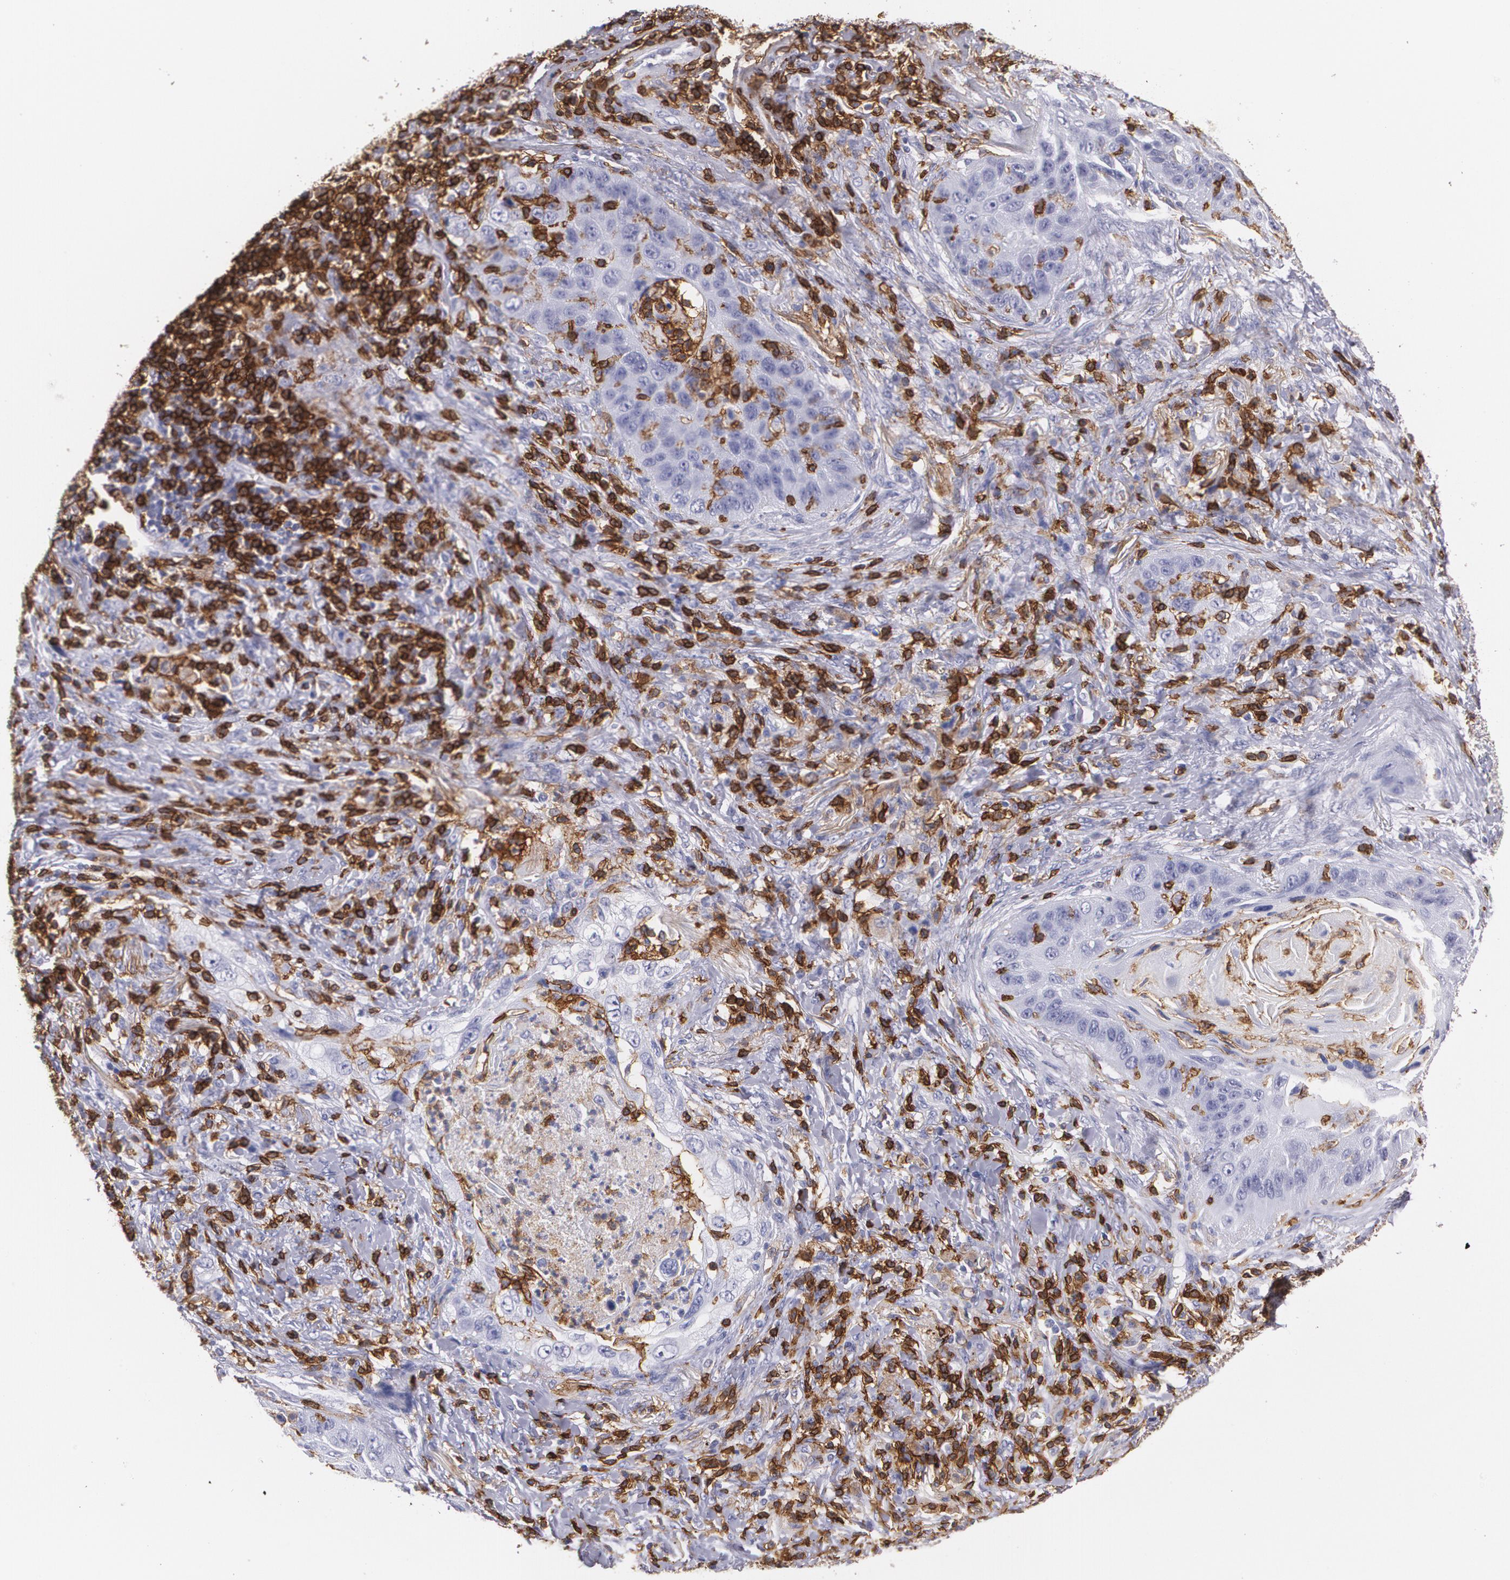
{"staining": {"intensity": "negative", "quantity": "none", "location": "none"}, "tissue": "lung cancer", "cell_type": "Tumor cells", "image_type": "cancer", "snomed": [{"axis": "morphology", "description": "Squamous cell carcinoma, NOS"}, {"axis": "topography", "description": "Lung"}], "caption": "Lung cancer stained for a protein using immunohistochemistry (IHC) displays no positivity tumor cells.", "gene": "PTPRC", "patient": {"sex": "female", "age": 67}}